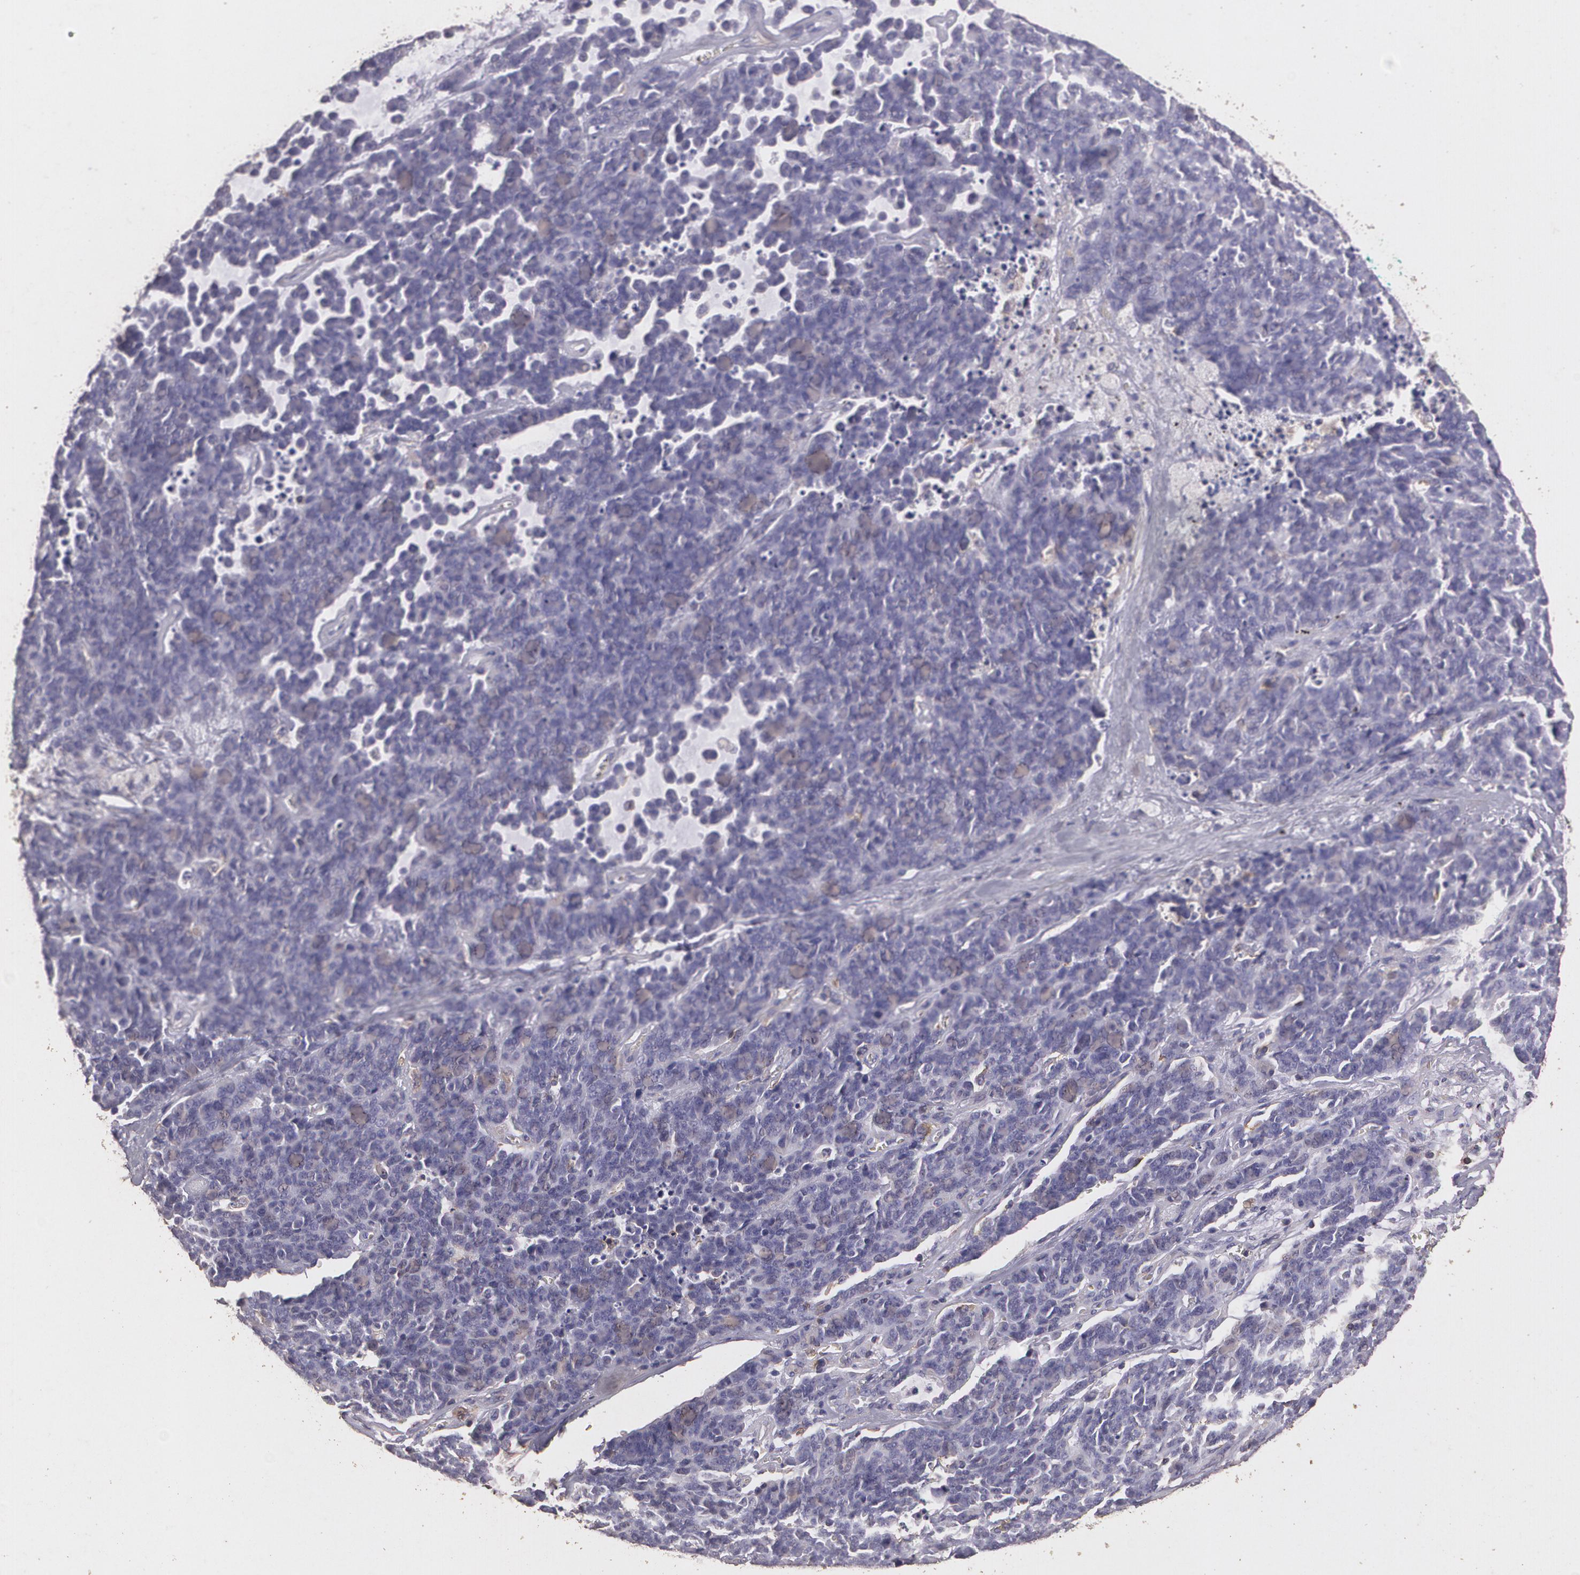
{"staining": {"intensity": "negative", "quantity": "none", "location": "none"}, "tissue": "lung cancer", "cell_type": "Tumor cells", "image_type": "cancer", "snomed": [{"axis": "morphology", "description": "Neoplasm, malignant, NOS"}, {"axis": "topography", "description": "Lung"}], "caption": "Tumor cells are negative for brown protein staining in lung cancer (neoplasm (malignant)).", "gene": "TGFBR1", "patient": {"sex": "female", "age": 58}}